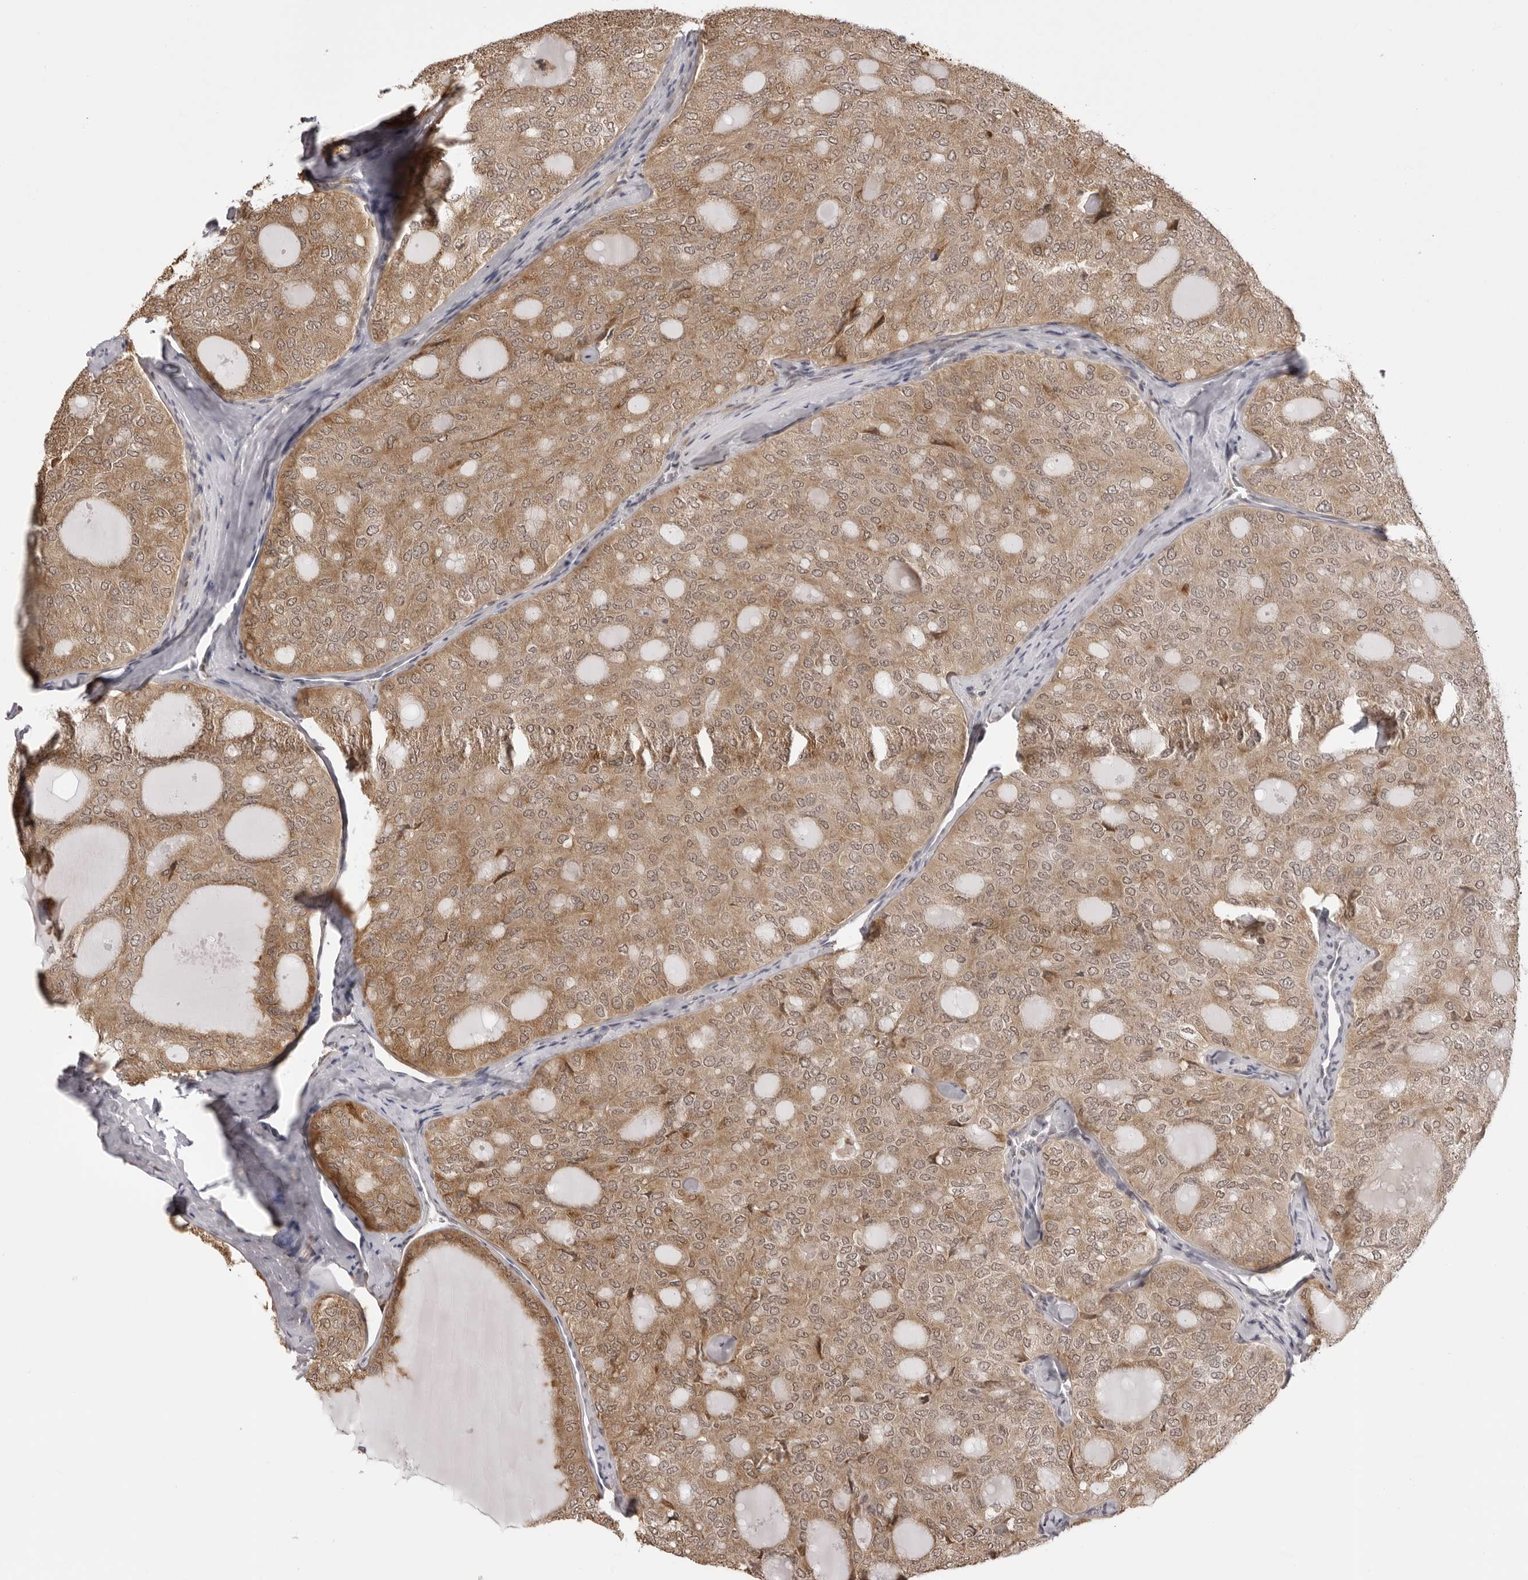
{"staining": {"intensity": "moderate", "quantity": ">75%", "location": "cytoplasmic/membranous,nuclear"}, "tissue": "thyroid cancer", "cell_type": "Tumor cells", "image_type": "cancer", "snomed": [{"axis": "morphology", "description": "Follicular adenoma carcinoma, NOS"}, {"axis": "topography", "description": "Thyroid gland"}], "caption": "The photomicrograph reveals staining of follicular adenoma carcinoma (thyroid), revealing moderate cytoplasmic/membranous and nuclear protein expression (brown color) within tumor cells. (Brightfield microscopy of DAB IHC at high magnification).", "gene": "ZC3H11A", "patient": {"sex": "male", "age": 75}}